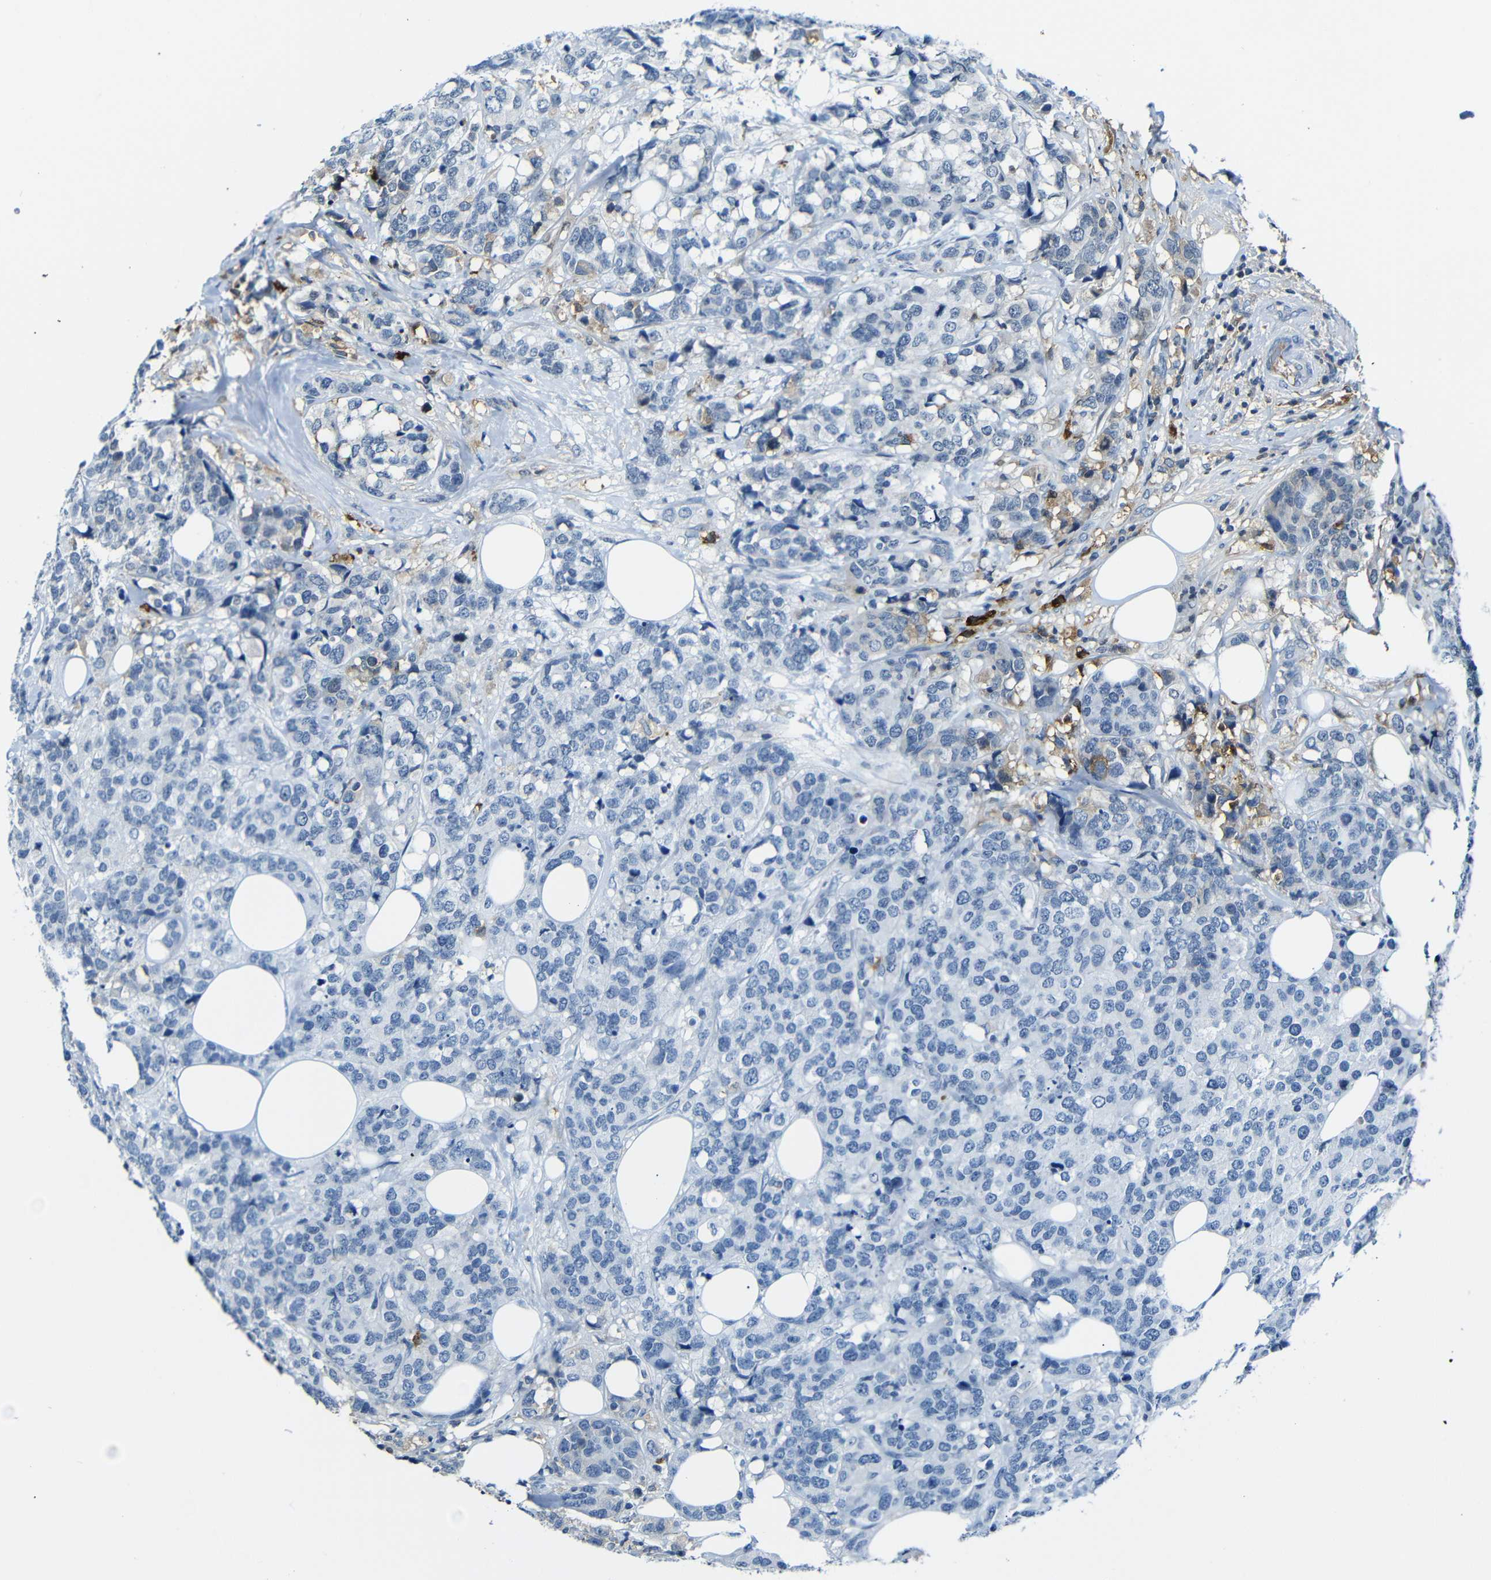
{"staining": {"intensity": "negative", "quantity": "none", "location": "none"}, "tissue": "breast cancer", "cell_type": "Tumor cells", "image_type": "cancer", "snomed": [{"axis": "morphology", "description": "Lobular carcinoma"}, {"axis": "topography", "description": "Breast"}], "caption": "The immunohistochemistry (IHC) image has no significant expression in tumor cells of breast cancer tissue. (DAB (3,3'-diaminobenzidine) immunohistochemistry (IHC), high magnification).", "gene": "SERPINA1", "patient": {"sex": "female", "age": 59}}